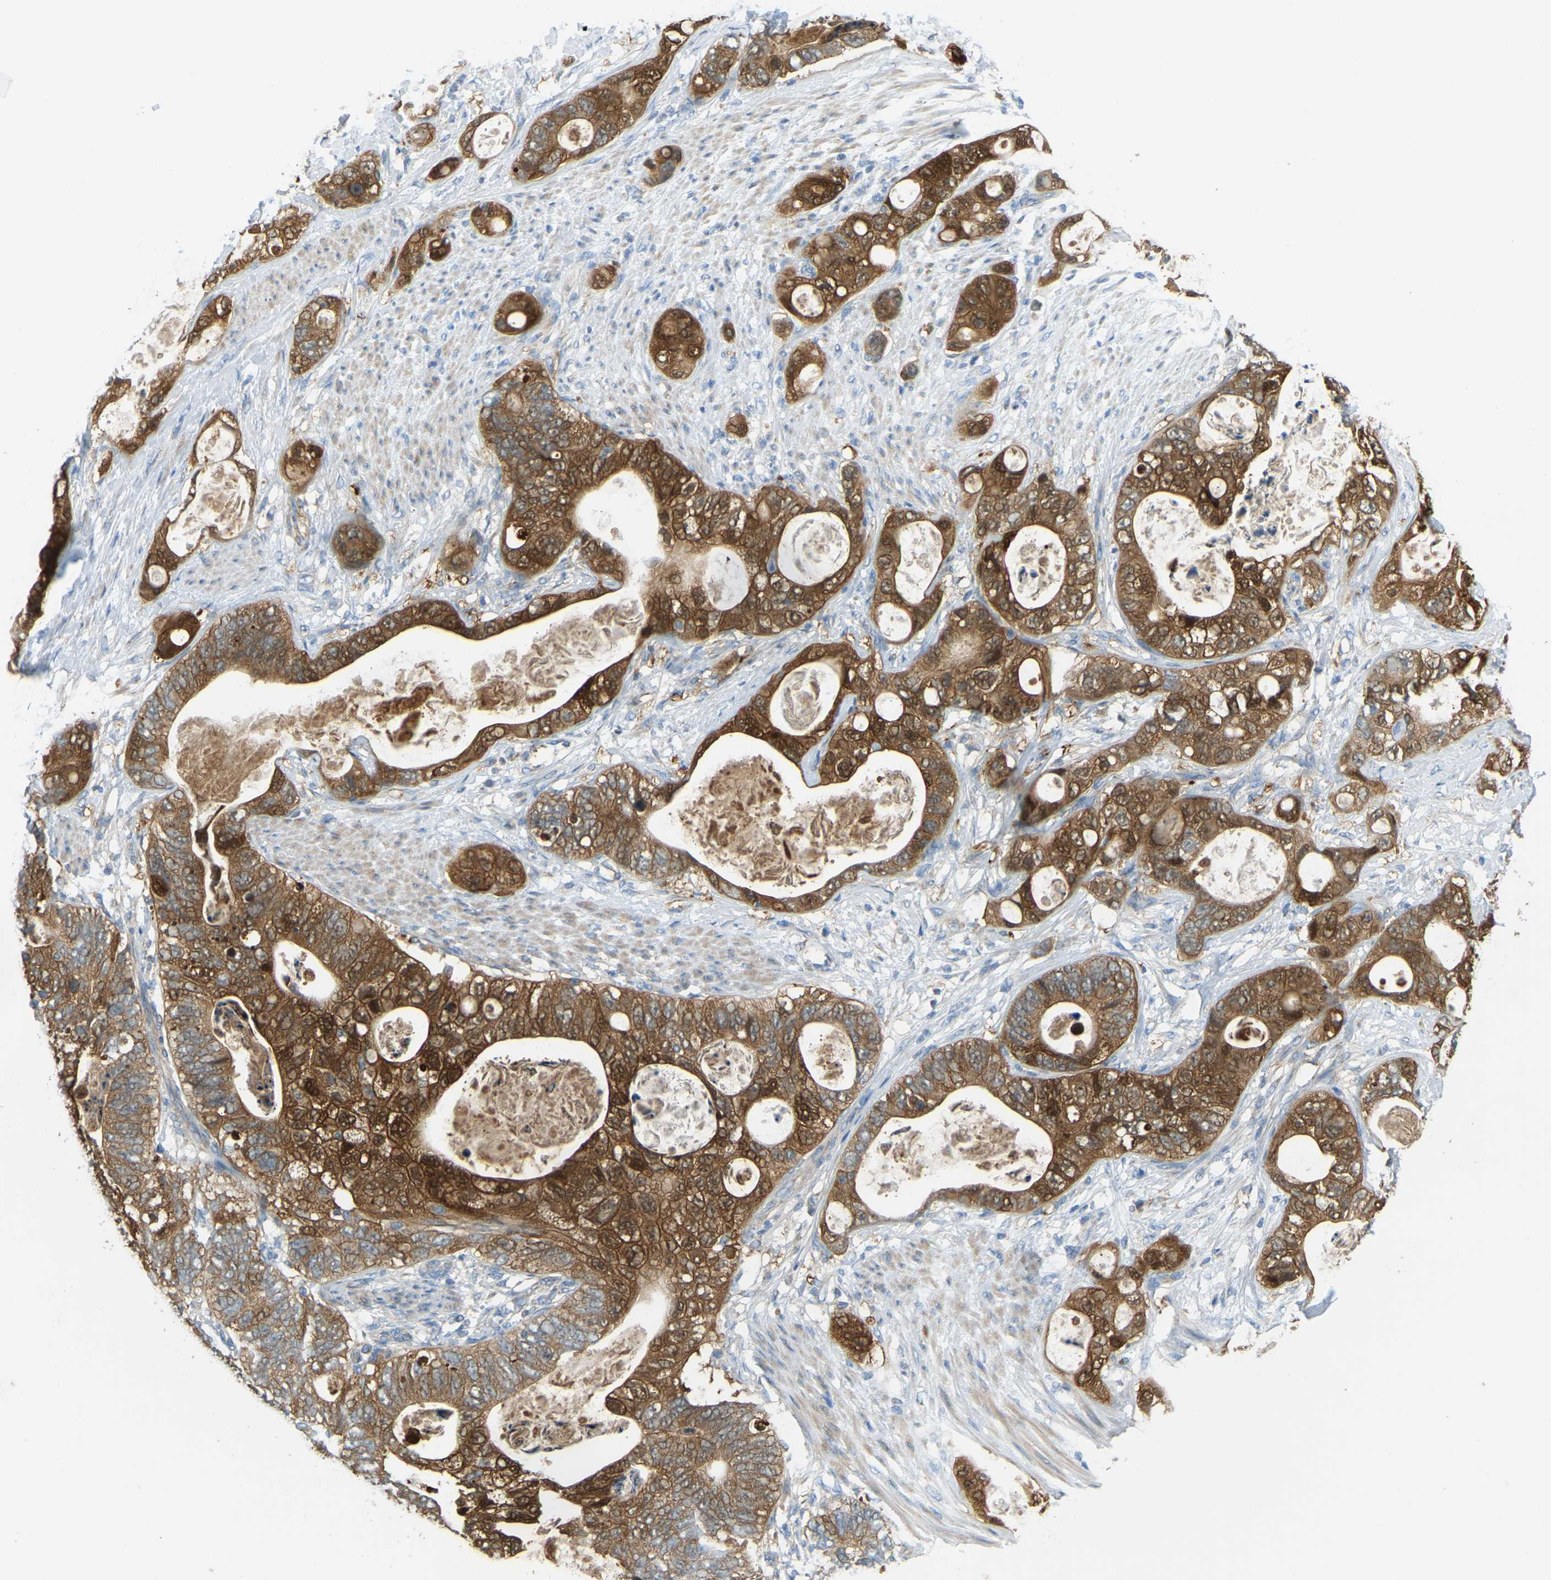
{"staining": {"intensity": "strong", "quantity": ">75%", "location": "cytoplasmic/membranous"}, "tissue": "stomach cancer", "cell_type": "Tumor cells", "image_type": "cancer", "snomed": [{"axis": "morphology", "description": "Normal tissue, NOS"}, {"axis": "morphology", "description": "Adenocarcinoma, NOS"}, {"axis": "topography", "description": "Stomach"}], "caption": "Strong cytoplasmic/membranous staining for a protein is identified in about >75% of tumor cells of stomach adenocarcinoma using immunohistochemistry (IHC).", "gene": "GDA", "patient": {"sex": "female", "age": 89}}